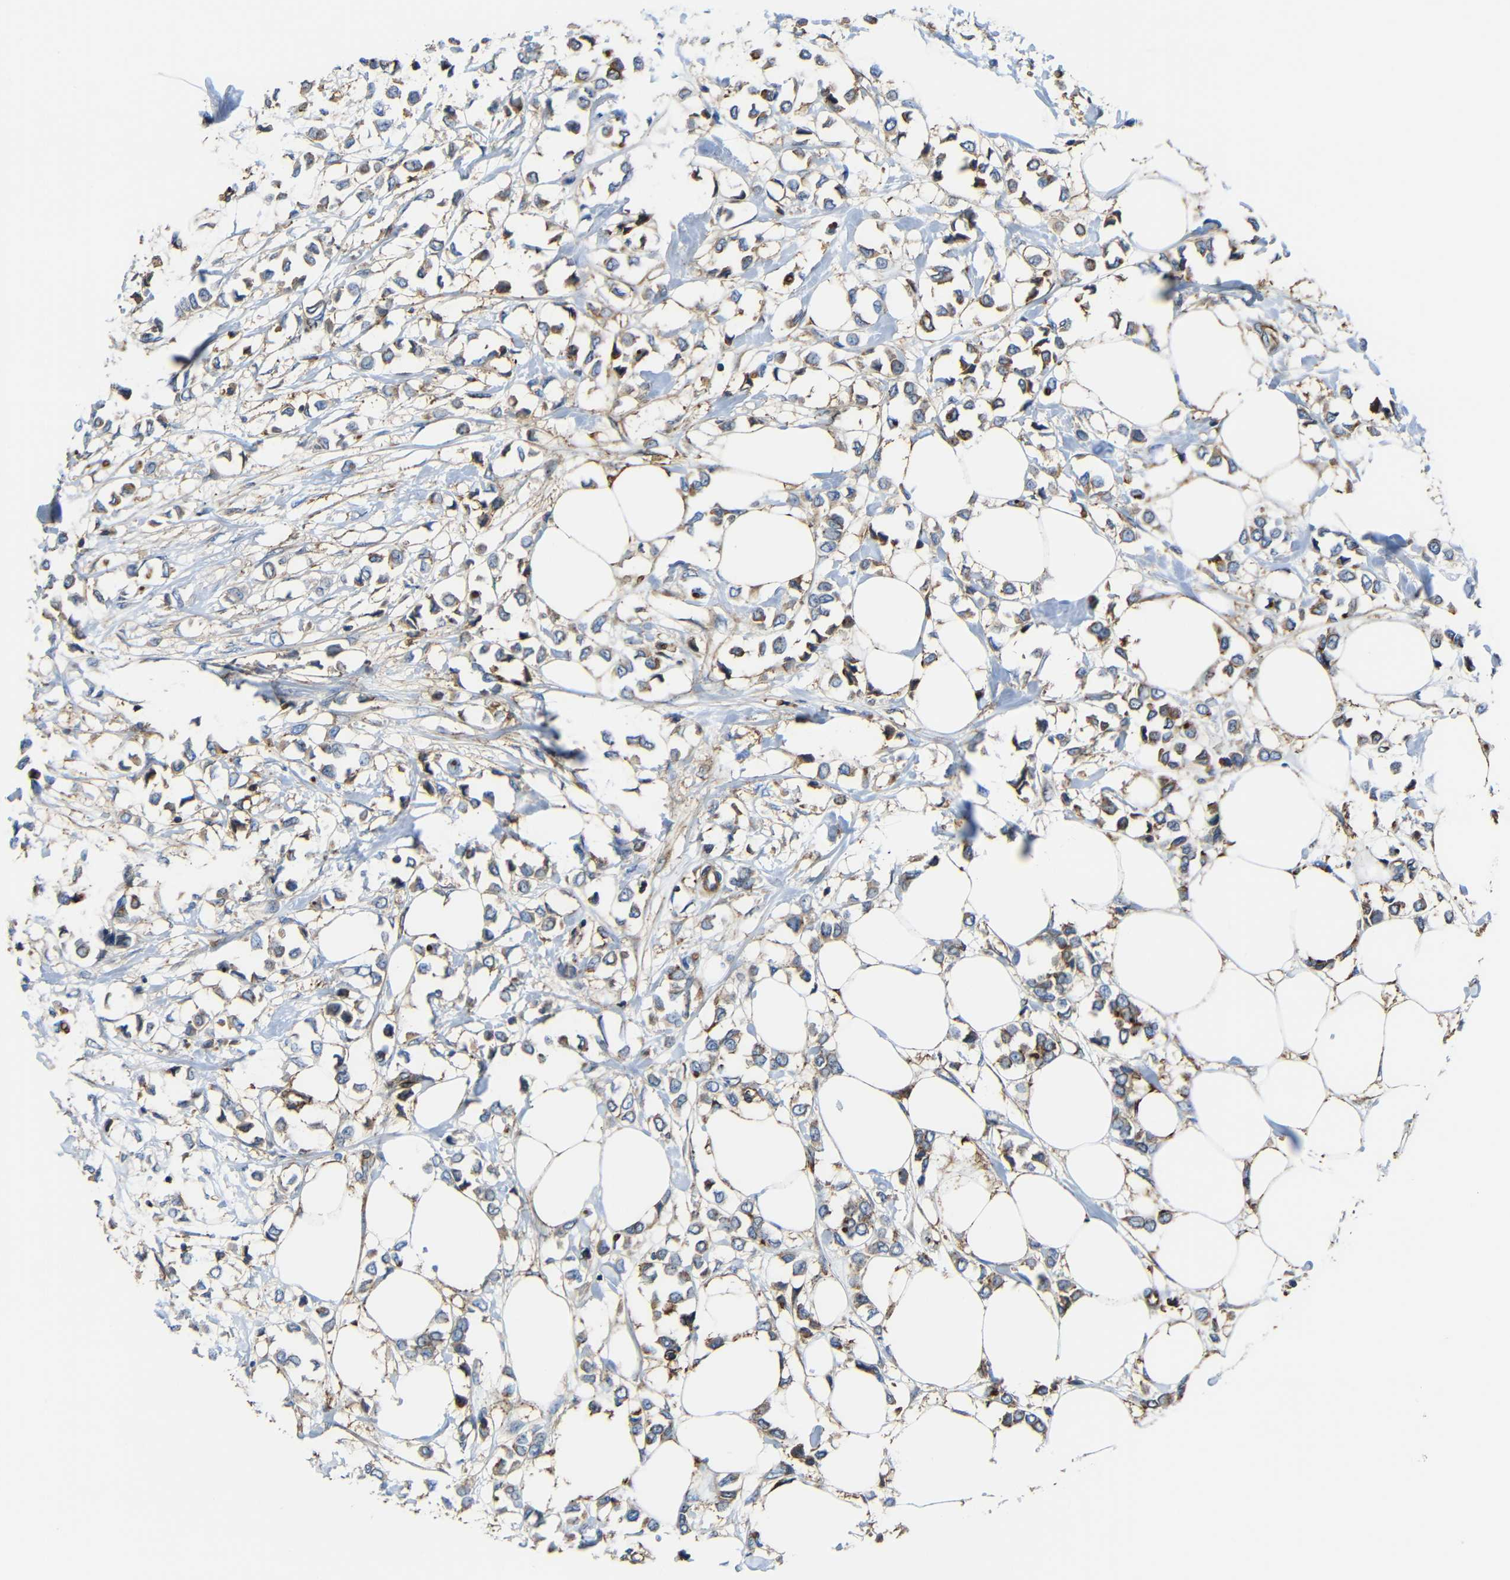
{"staining": {"intensity": "moderate", "quantity": ">75%", "location": "cytoplasmic/membranous"}, "tissue": "breast cancer", "cell_type": "Tumor cells", "image_type": "cancer", "snomed": [{"axis": "morphology", "description": "Lobular carcinoma"}, {"axis": "topography", "description": "Breast"}], "caption": "Tumor cells reveal moderate cytoplasmic/membranous positivity in approximately >75% of cells in breast lobular carcinoma.", "gene": "IGSF10", "patient": {"sex": "female", "age": 51}}